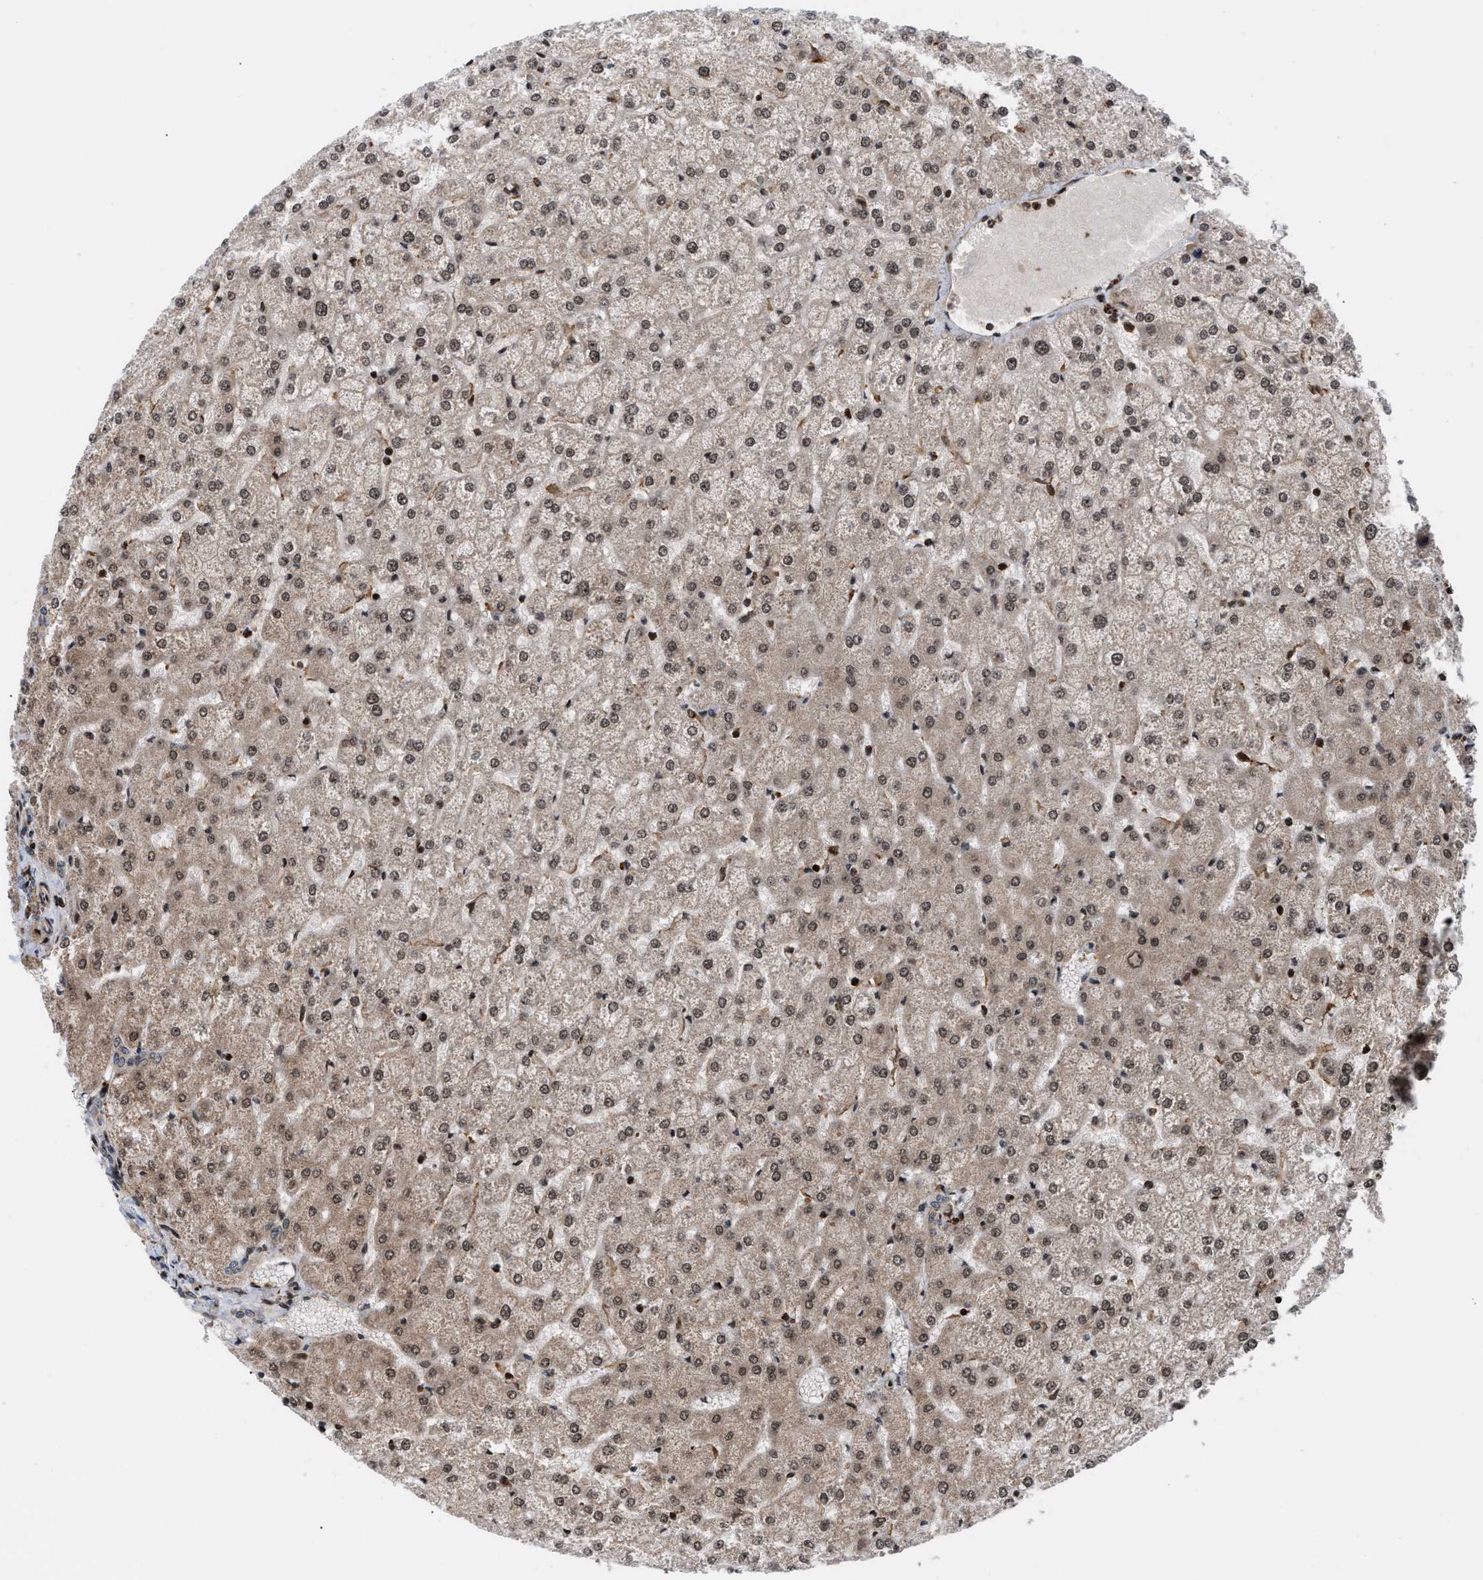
{"staining": {"intensity": "weak", "quantity": ">75%", "location": "cytoplasmic/membranous"}, "tissue": "liver", "cell_type": "Cholangiocytes", "image_type": "normal", "snomed": [{"axis": "morphology", "description": "Normal tissue, NOS"}, {"axis": "topography", "description": "Liver"}], "caption": "Liver stained with DAB immunohistochemistry (IHC) reveals low levels of weak cytoplasmic/membranous staining in approximately >75% of cholangiocytes.", "gene": "STAU2", "patient": {"sex": "female", "age": 32}}